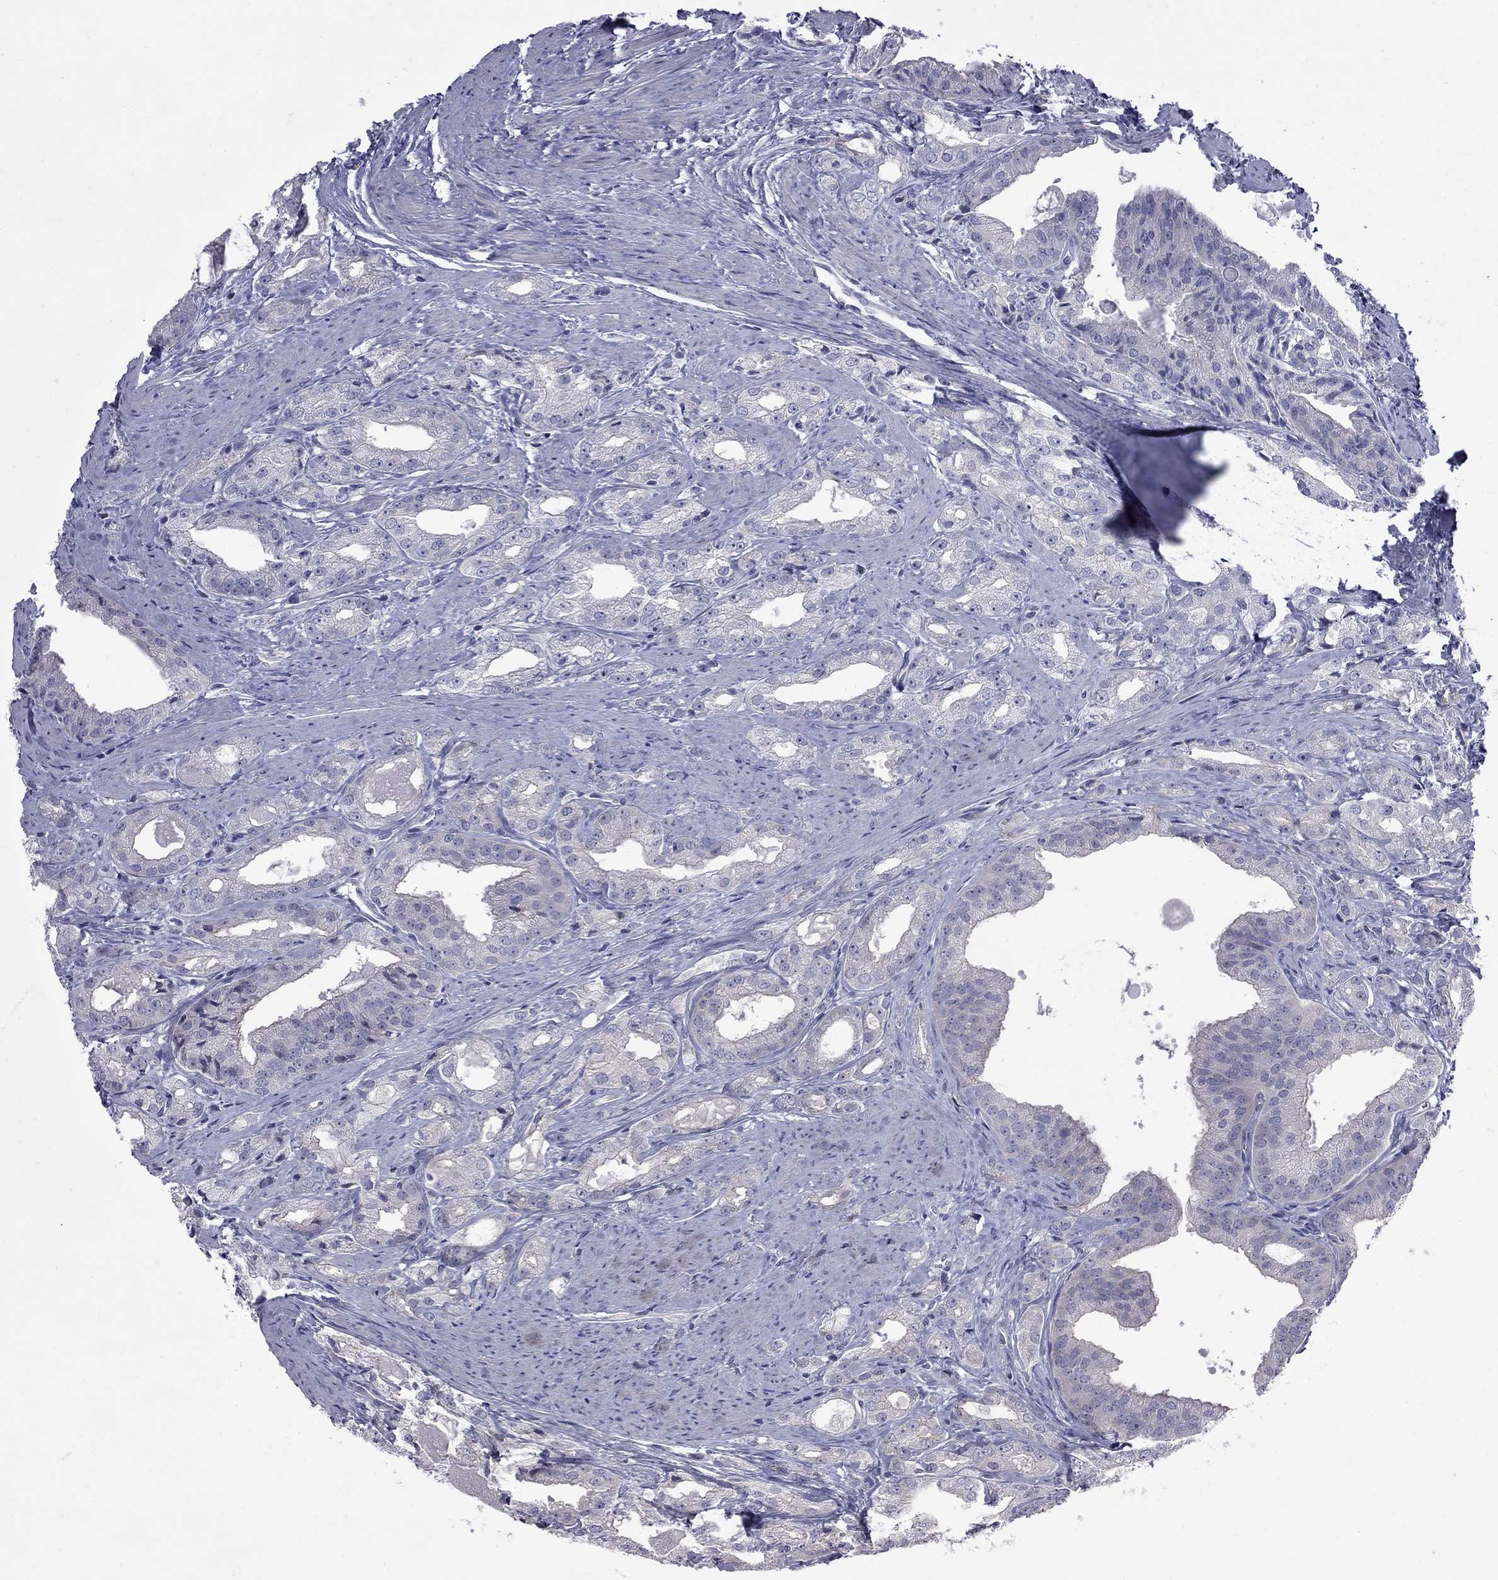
{"staining": {"intensity": "negative", "quantity": "none", "location": "none"}, "tissue": "prostate cancer", "cell_type": "Tumor cells", "image_type": "cancer", "snomed": [{"axis": "morphology", "description": "Adenocarcinoma, NOS"}, {"axis": "morphology", "description": "Adenocarcinoma, High grade"}, {"axis": "topography", "description": "Prostate"}], "caption": "The immunohistochemistry (IHC) micrograph has no significant staining in tumor cells of prostate cancer tissue.", "gene": "NRARP", "patient": {"sex": "male", "age": 70}}